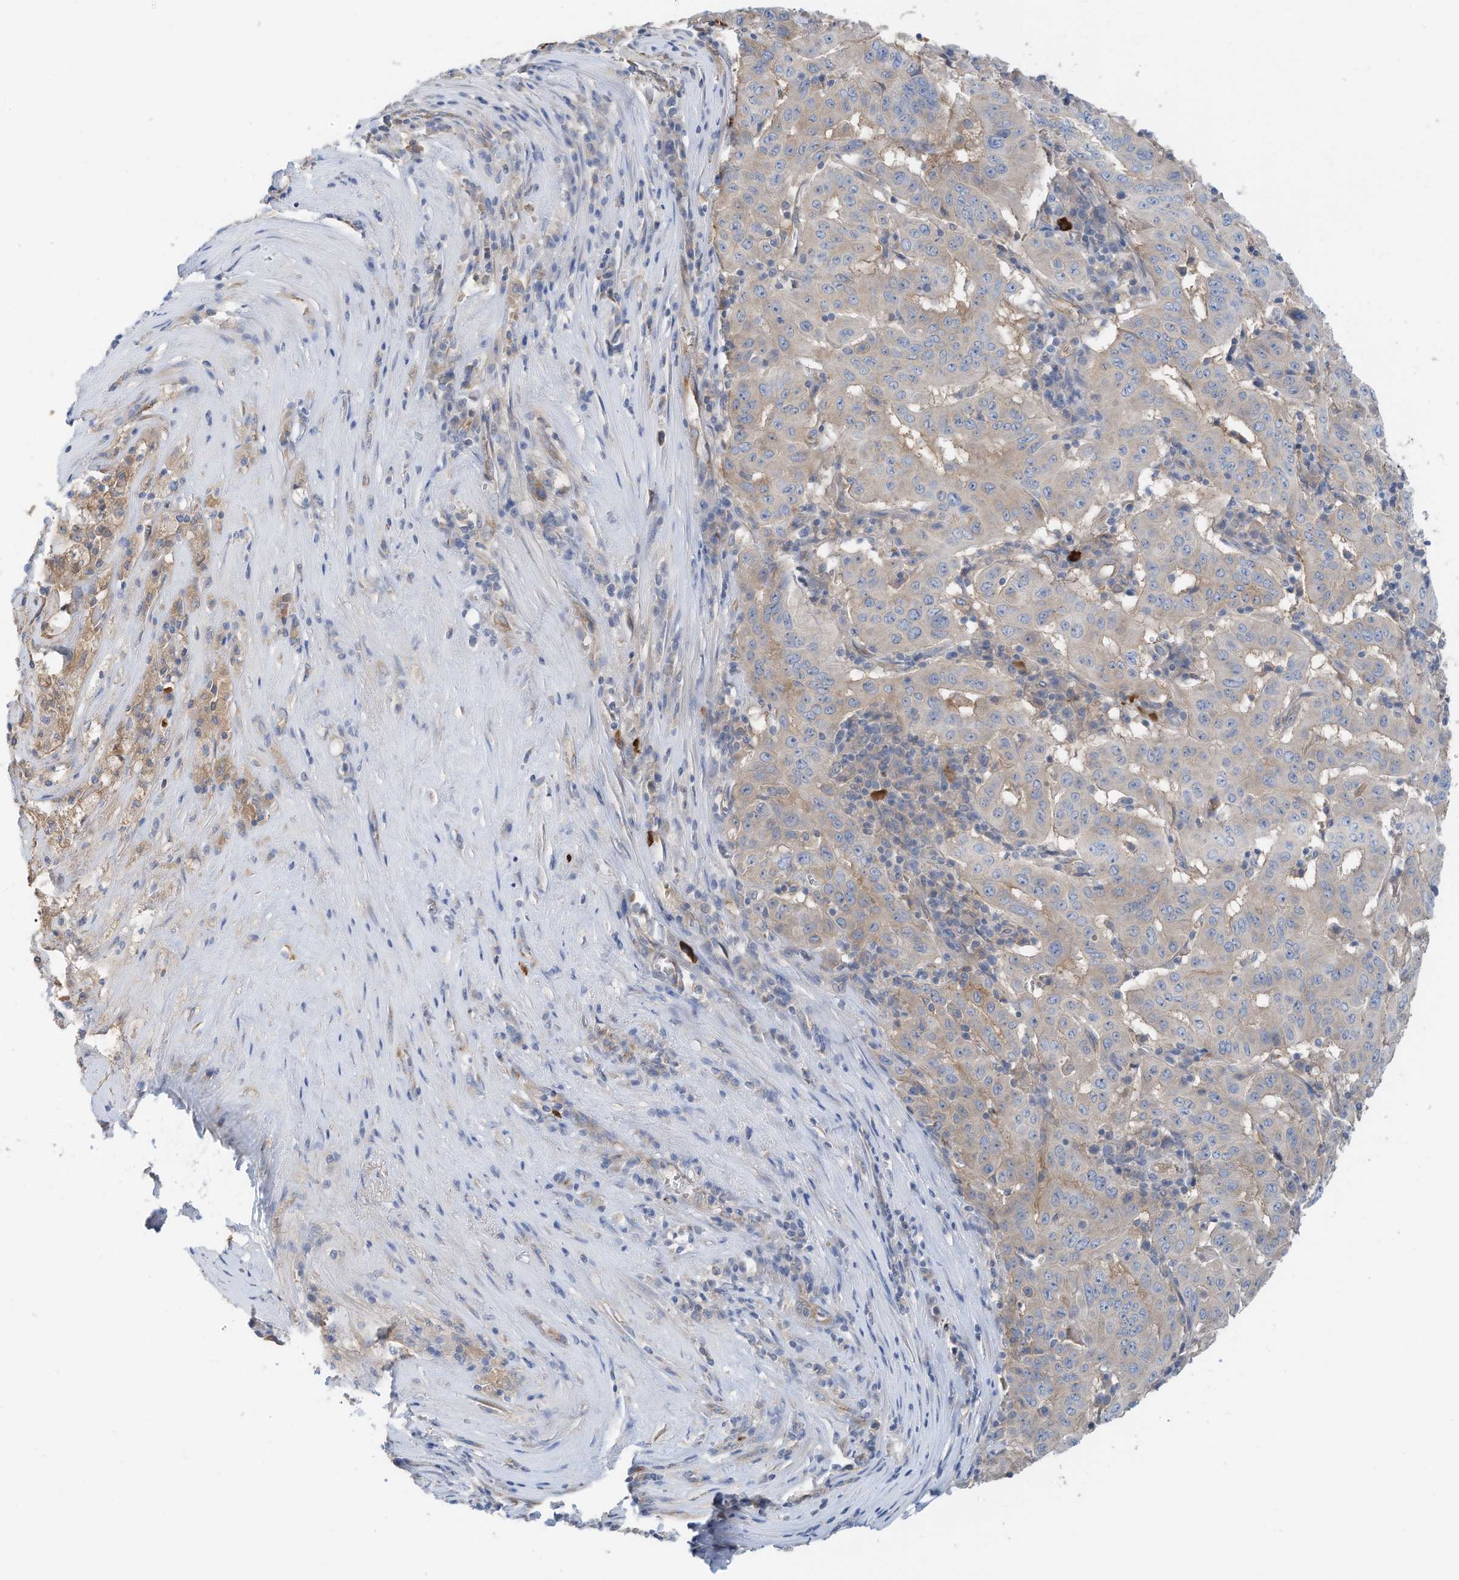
{"staining": {"intensity": "weak", "quantity": "<25%", "location": "cytoplasmic/membranous"}, "tissue": "pancreatic cancer", "cell_type": "Tumor cells", "image_type": "cancer", "snomed": [{"axis": "morphology", "description": "Adenocarcinoma, NOS"}, {"axis": "topography", "description": "Pancreas"}], "caption": "Tumor cells show no significant protein positivity in pancreatic cancer (adenocarcinoma).", "gene": "SLC5A11", "patient": {"sex": "male", "age": 63}}